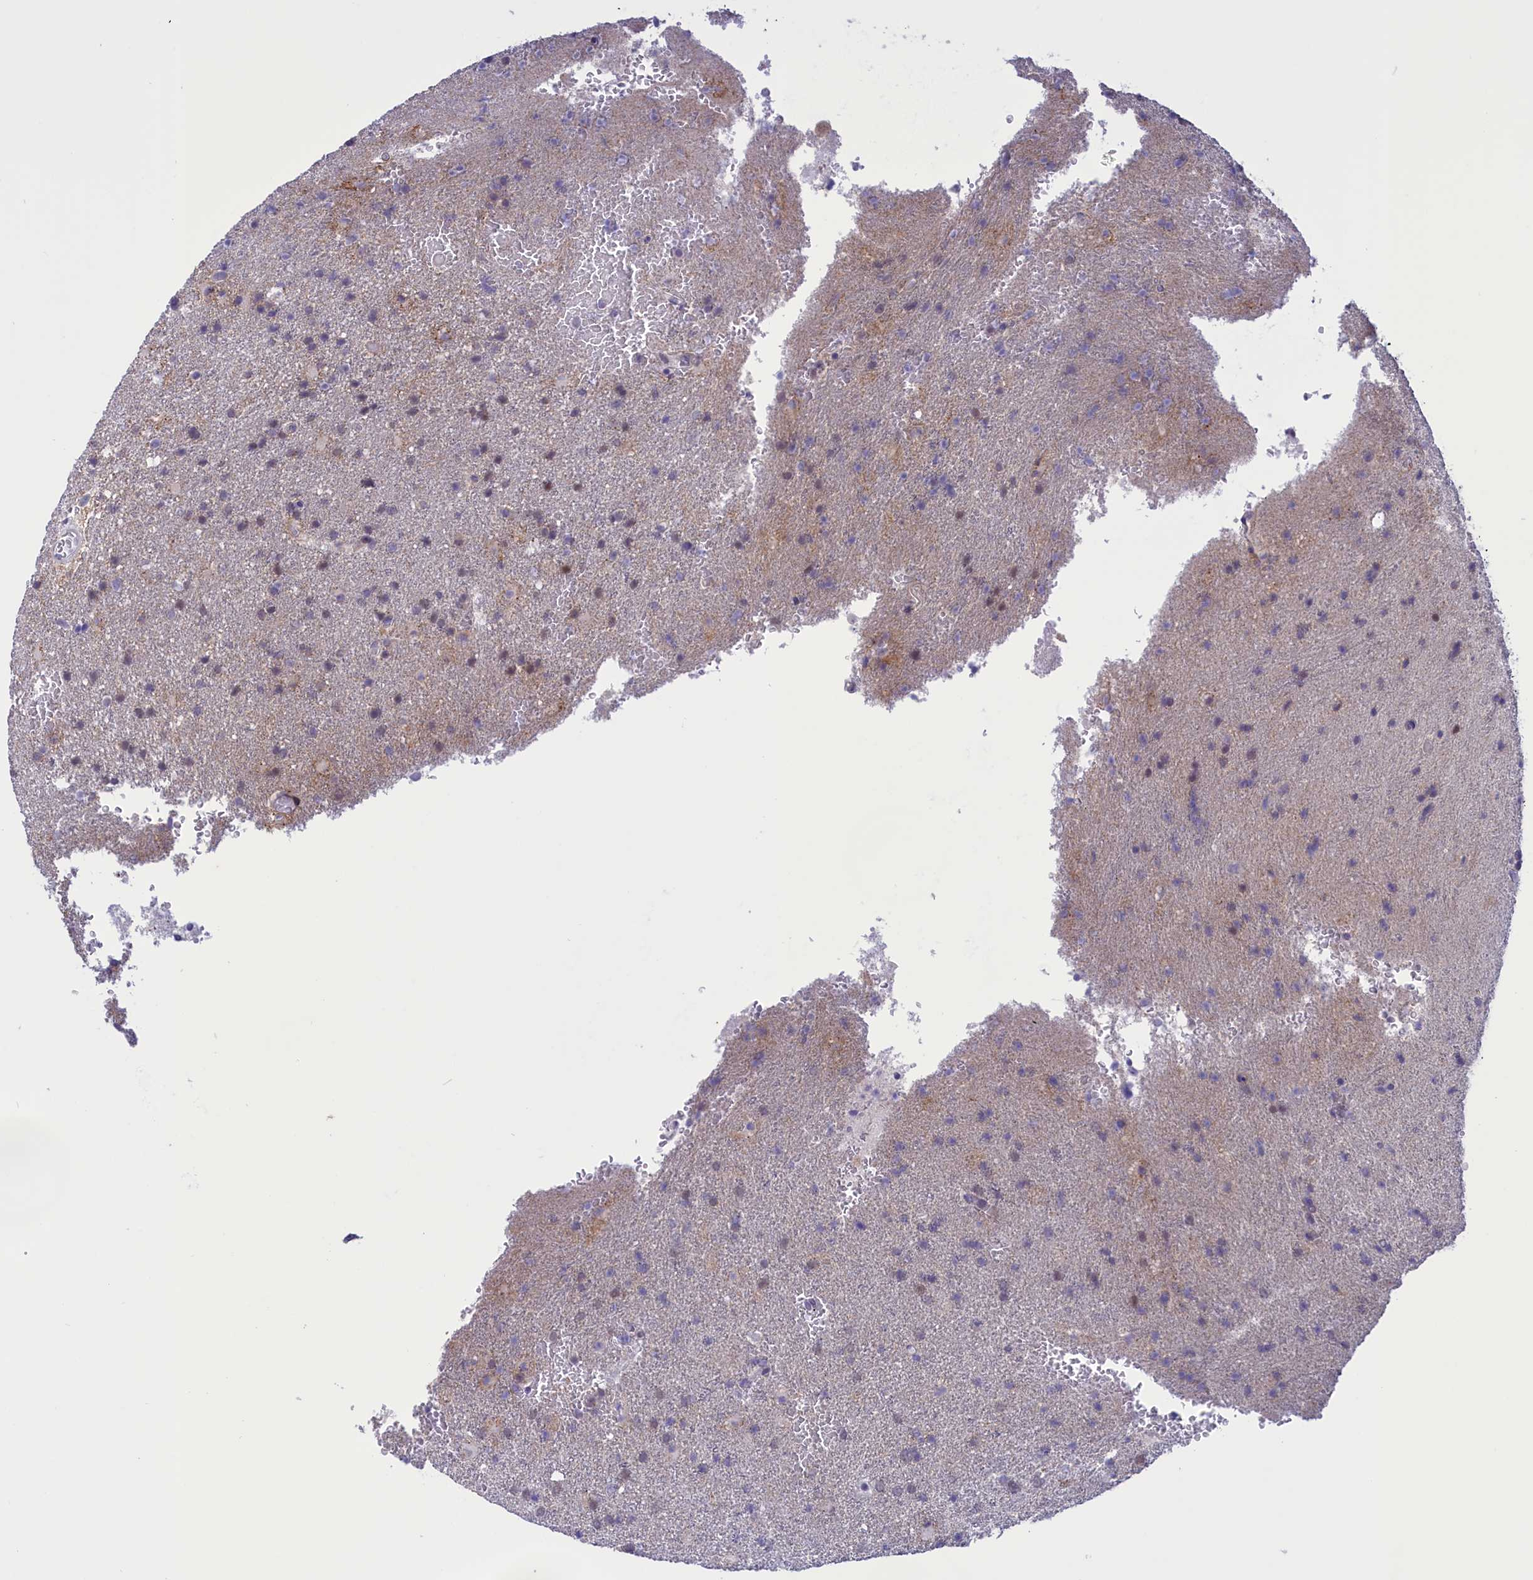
{"staining": {"intensity": "weak", "quantity": "<25%", "location": "nuclear"}, "tissue": "glioma", "cell_type": "Tumor cells", "image_type": "cancer", "snomed": [{"axis": "morphology", "description": "Glioma, malignant, High grade"}, {"axis": "topography", "description": "Brain"}], "caption": "Immunohistochemistry histopathology image of neoplastic tissue: glioma stained with DAB (3,3'-diaminobenzidine) reveals no significant protein staining in tumor cells.", "gene": "ELOA2", "patient": {"sex": "female", "age": 74}}